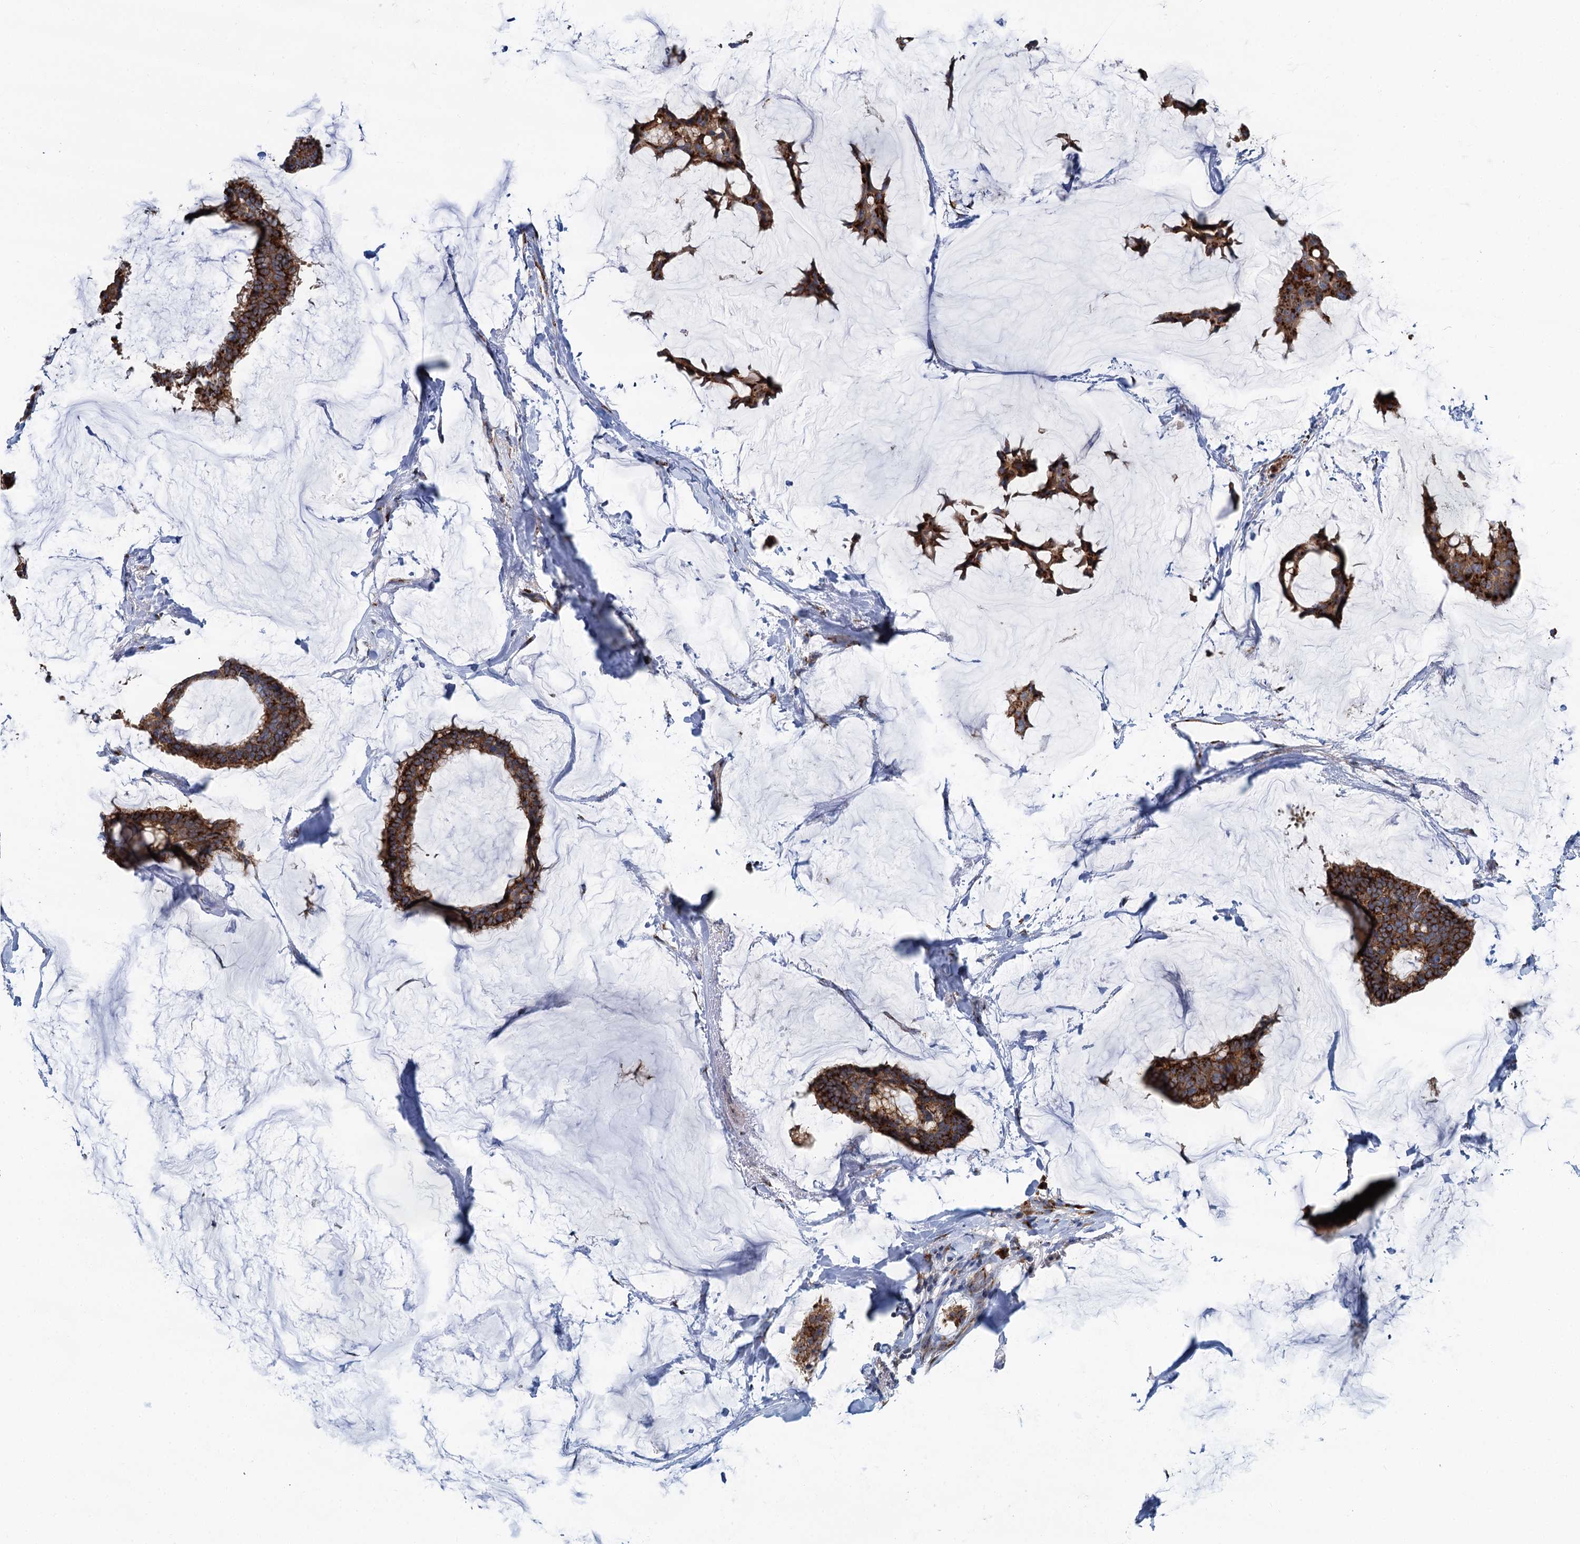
{"staining": {"intensity": "strong", "quantity": ">75%", "location": "cytoplasmic/membranous"}, "tissue": "breast cancer", "cell_type": "Tumor cells", "image_type": "cancer", "snomed": [{"axis": "morphology", "description": "Duct carcinoma"}, {"axis": "topography", "description": "Breast"}], "caption": "Approximately >75% of tumor cells in invasive ductal carcinoma (breast) demonstrate strong cytoplasmic/membranous protein positivity as visualized by brown immunohistochemical staining.", "gene": "BET1L", "patient": {"sex": "female", "age": 93}}